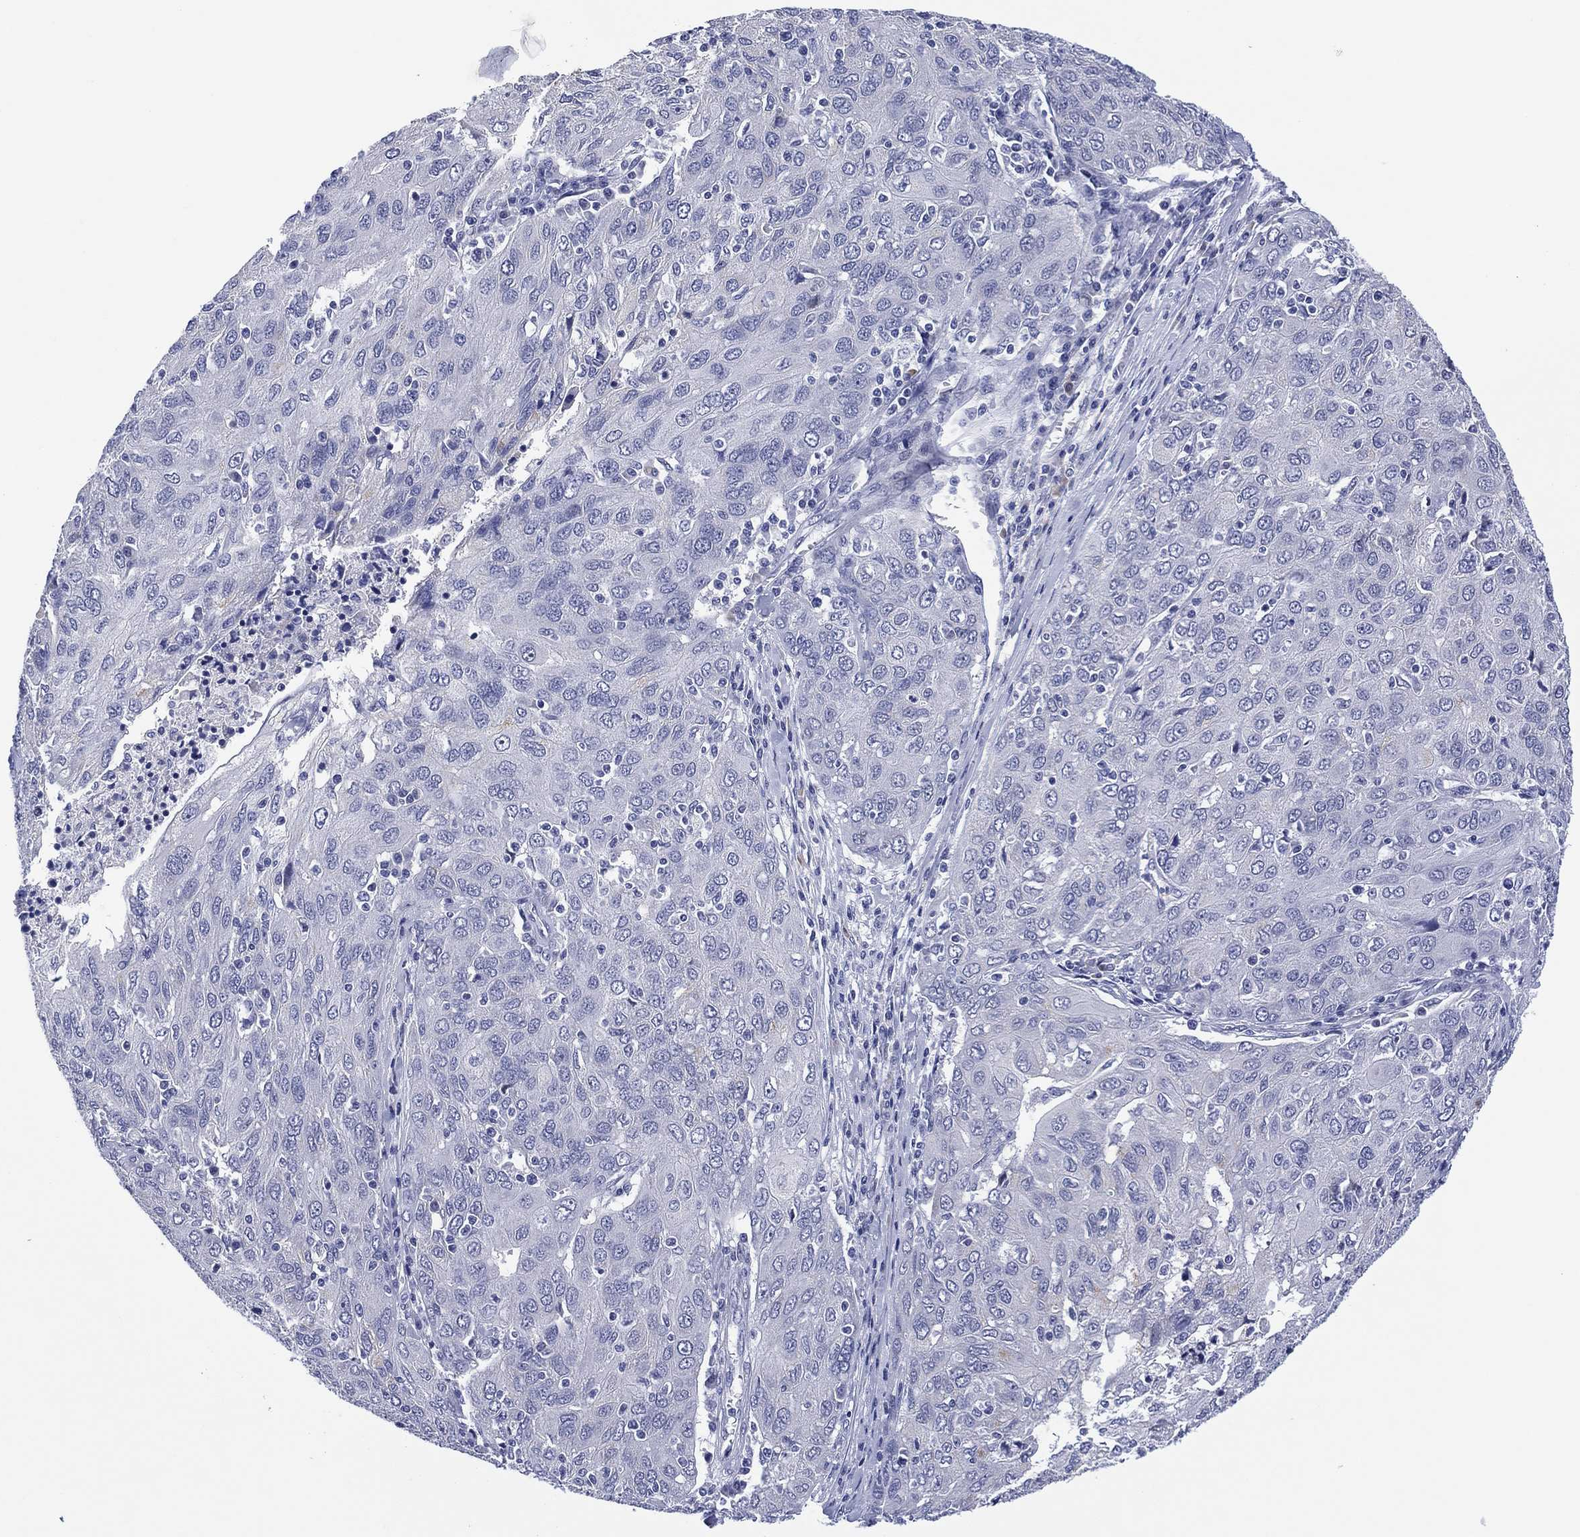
{"staining": {"intensity": "negative", "quantity": "none", "location": "none"}, "tissue": "ovarian cancer", "cell_type": "Tumor cells", "image_type": "cancer", "snomed": [{"axis": "morphology", "description": "Carcinoma, endometroid"}, {"axis": "topography", "description": "Ovary"}], "caption": "Tumor cells show no significant protein positivity in ovarian cancer.", "gene": "CLIP3", "patient": {"sex": "female", "age": 50}}